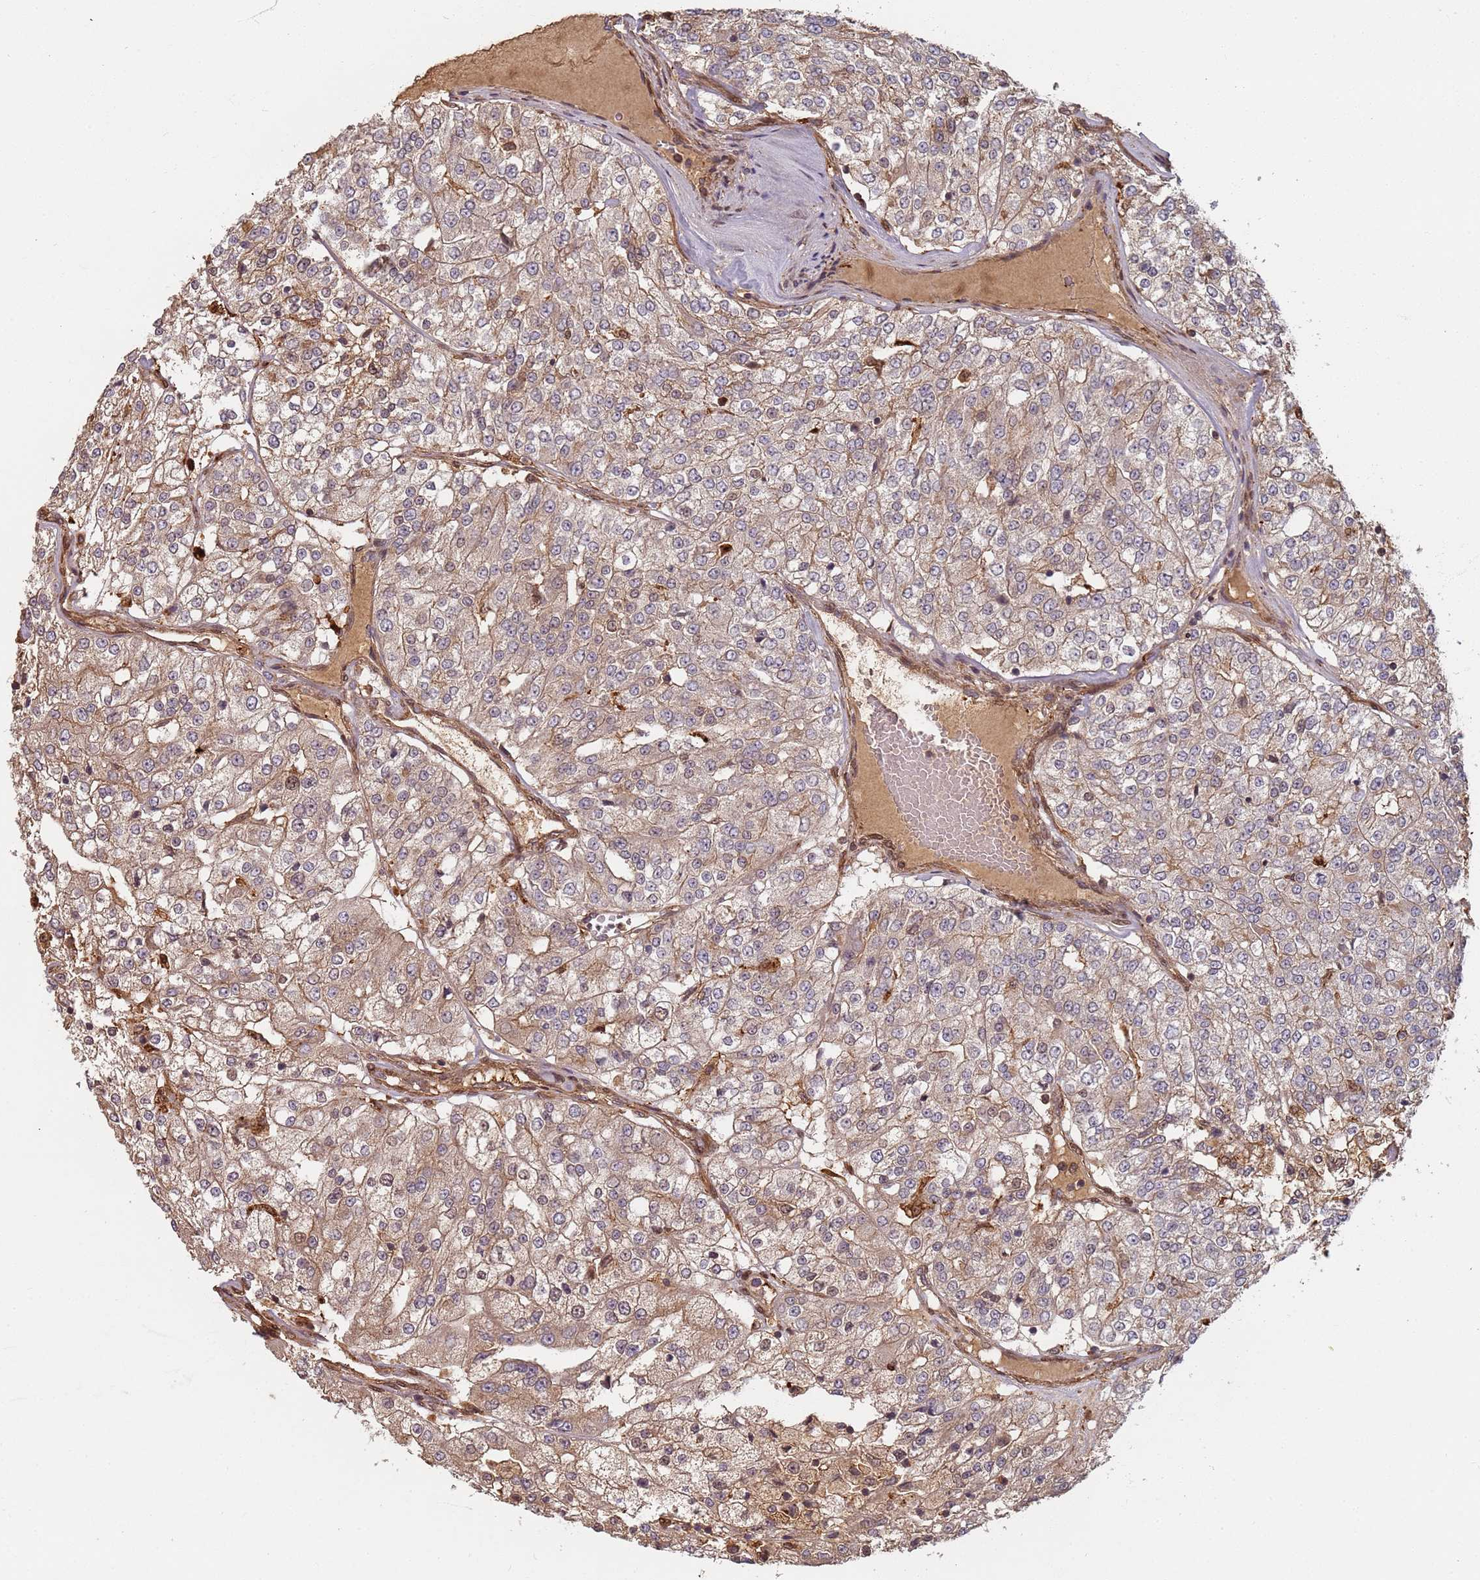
{"staining": {"intensity": "weak", "quantity": "<25%", "location": "cytoplasmic/membranous"}, "tissue": "renal cancer", "cell_type": "Tumor cells", "image_type": "cancer", "snomed": [{"axis": "morphology", "description": "Adenocarcinoma, NOS"}, {"axis": "topography", "description": "Kidney"}], "caption": "Protein analysis of adenocarcinoma (renal) displays no significant expression in tumor cells.", "gene": "SDCCAG8", "patient": {"sex": "female", "age": 63}}